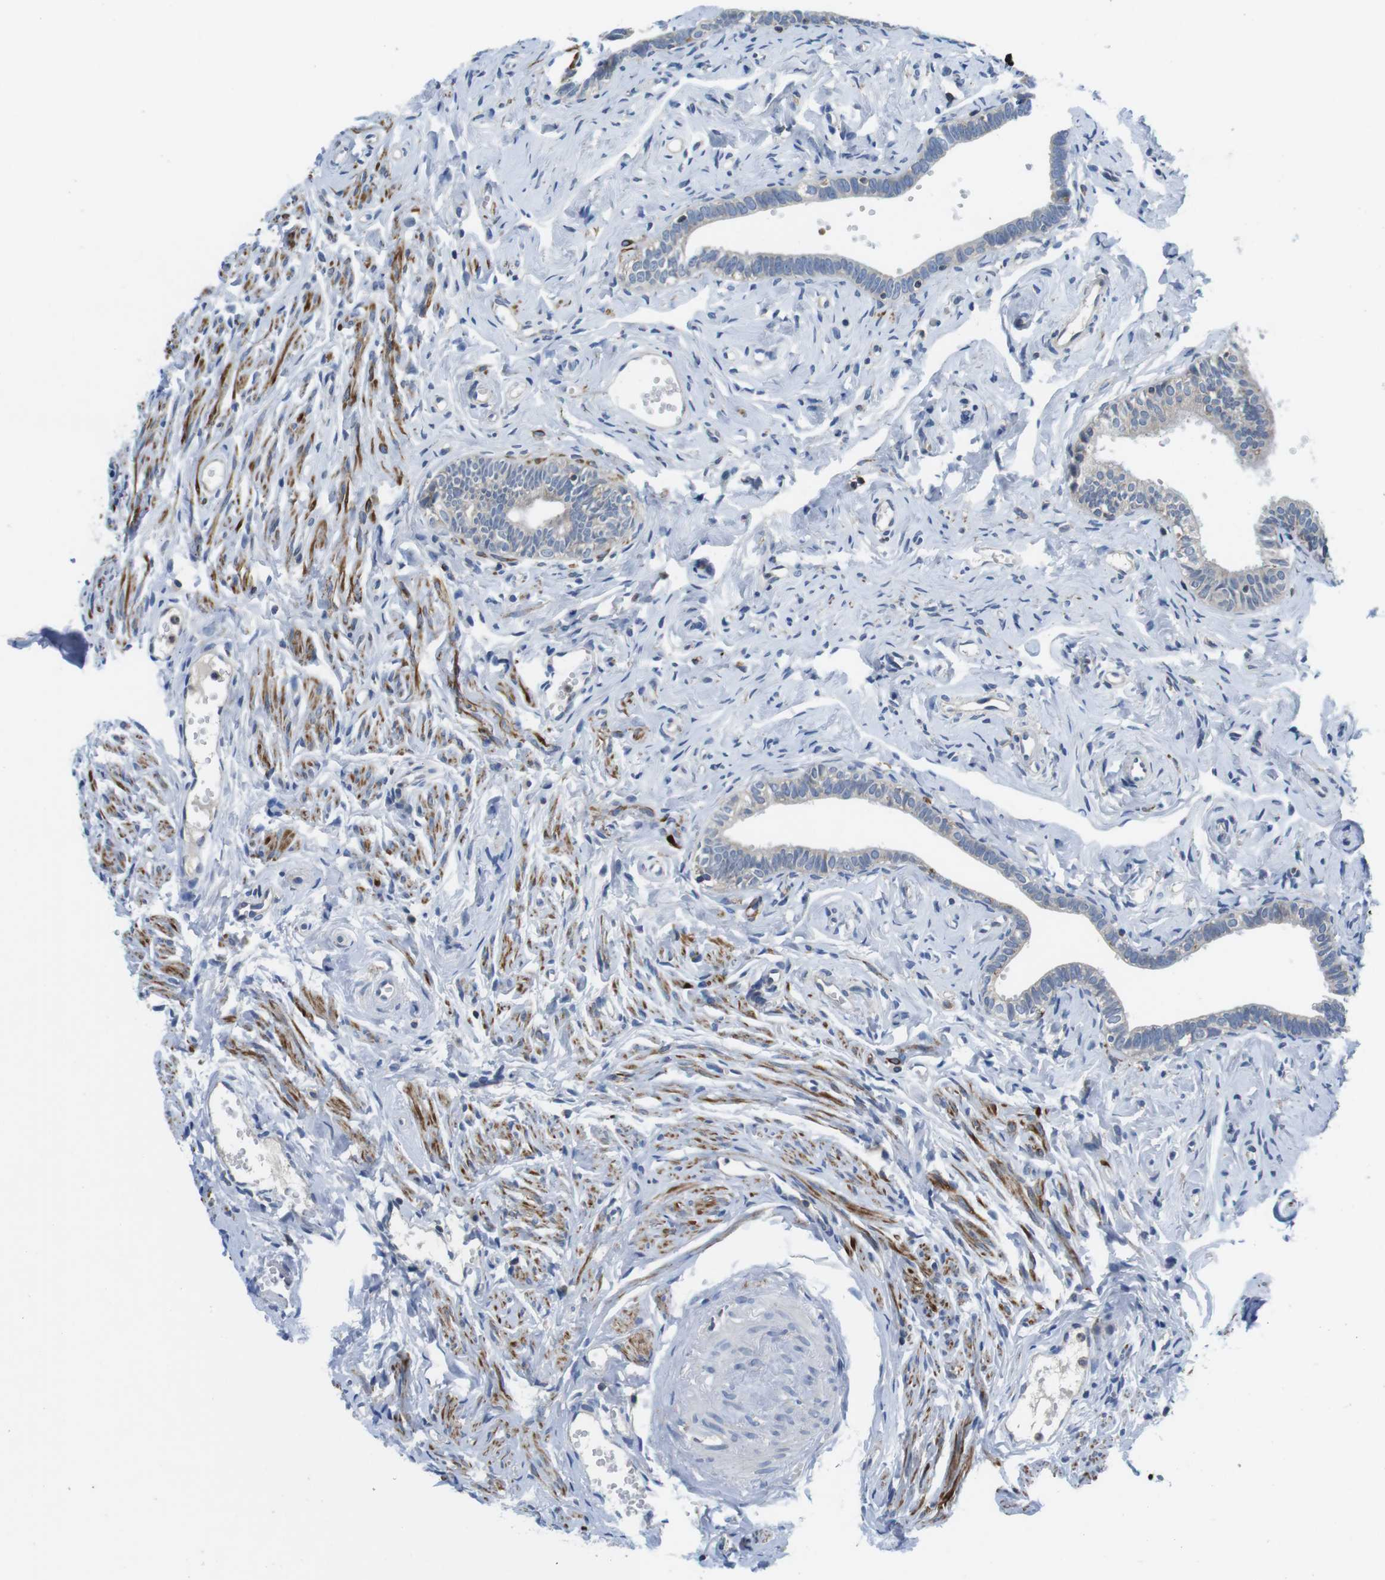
{"staining": {"intensity": "negative", "quantity": "none", "location": "none"}, "tissue": "fallopian tube", "cell_type": "Glandular cells", "image_type": "normal", "snomed": [{"axis": "morphology", "description": "Normal tissue, NOS"}, {"axis": "topography", "description": "Fallopian tube"}], "caption": "Image shows no protein expression in glandular cells of unremarkable fallopian tube. Nuclei are stained in blue.", "gene": "PIK3CD", "patient": {"sex": "female", "age": 71}}